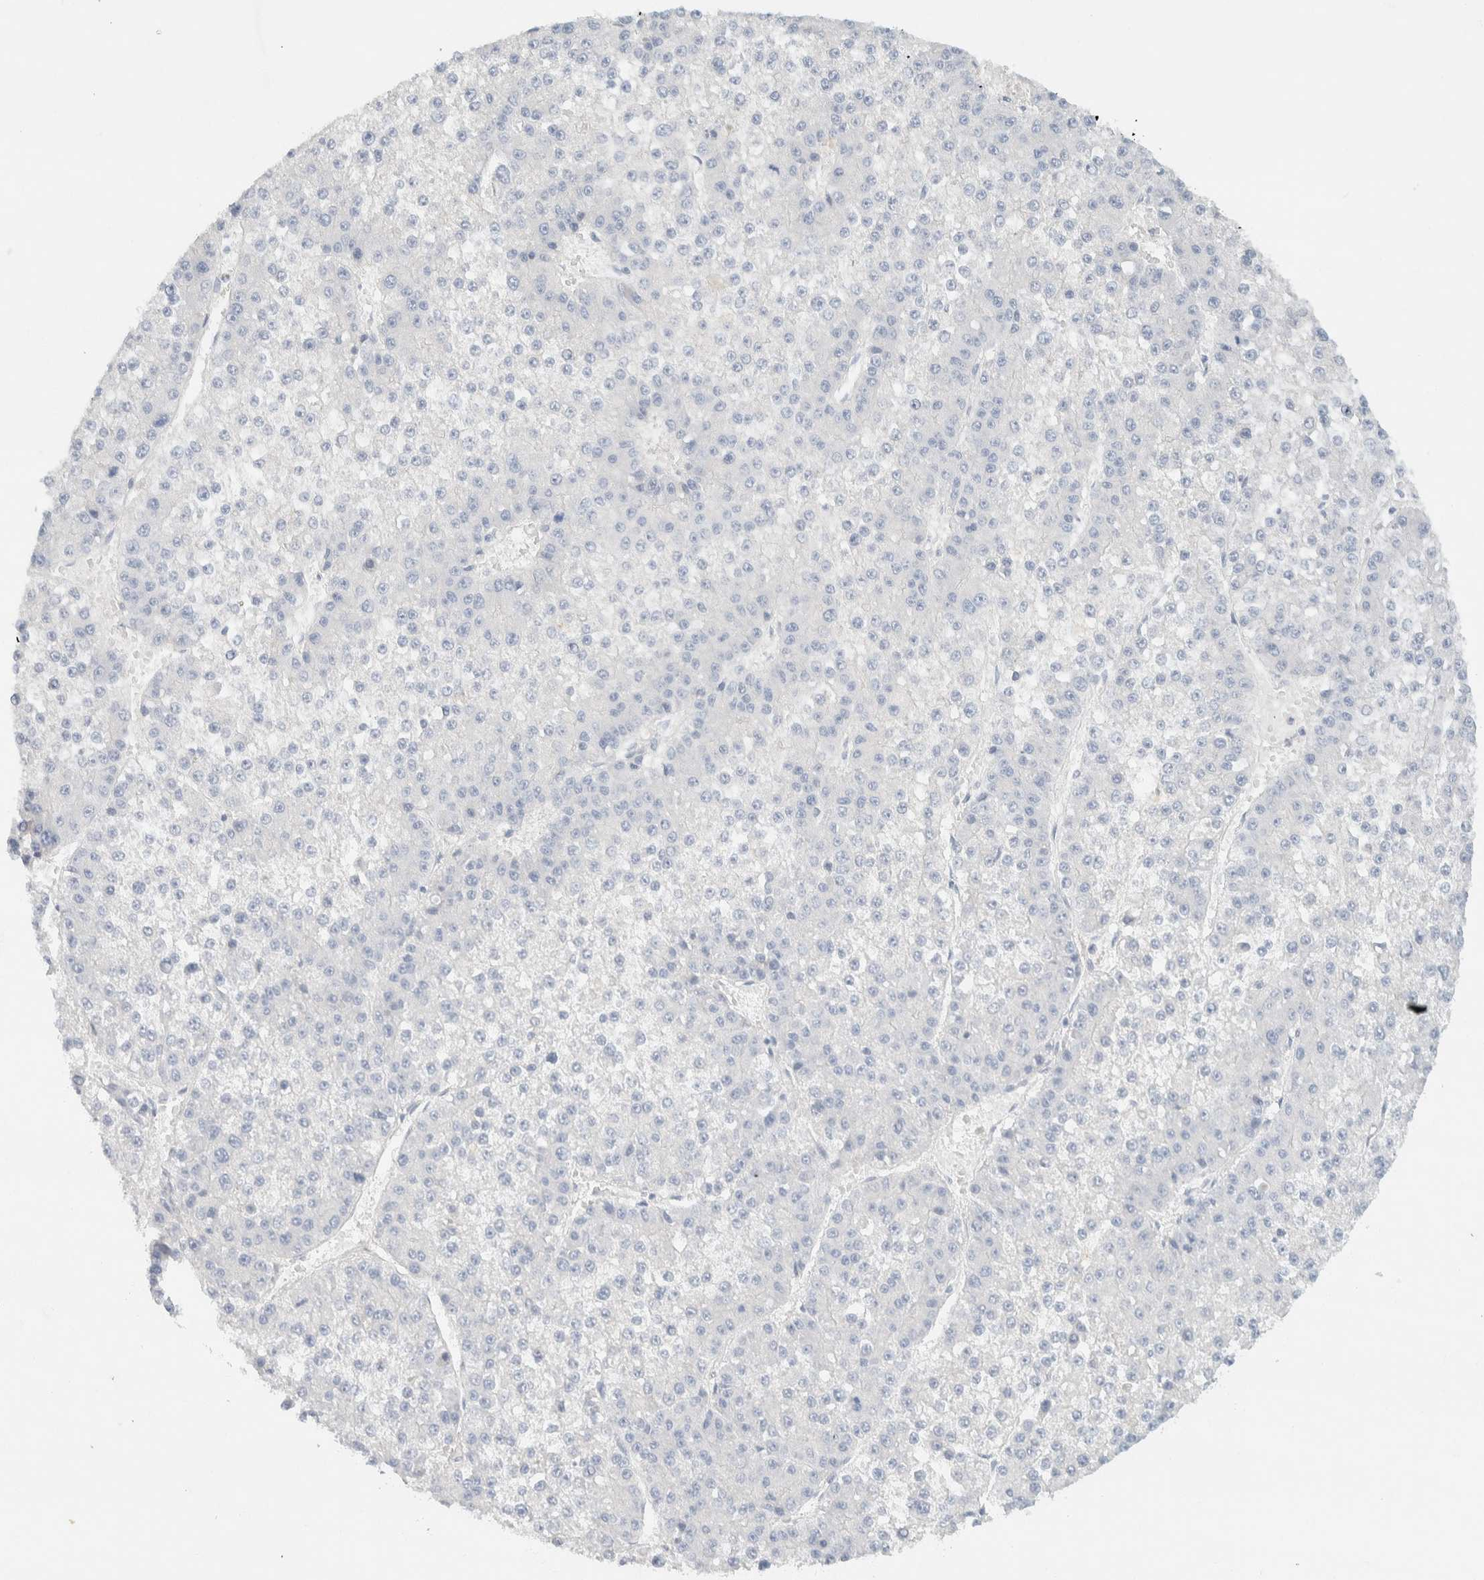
{"staining": {"intensity": "negative", "quantity": "none", "location": "none"}, "tissue": "liver cancer", "cell_type": "Tumor cells", "image_type": "cancer", "snomed": [{"axis": "morphology", "description": "Carcinoma, Hepatocellular, NOS"}, {"axis": "topography", "description": "Liver"}], "caption": "A high-resolution photomicrograph shows IHC staining of liver cancer, which displays no significant expression in tumor cells.", "gene": "ALOX12B", "patient": {"sex": "female", "age": 73}}